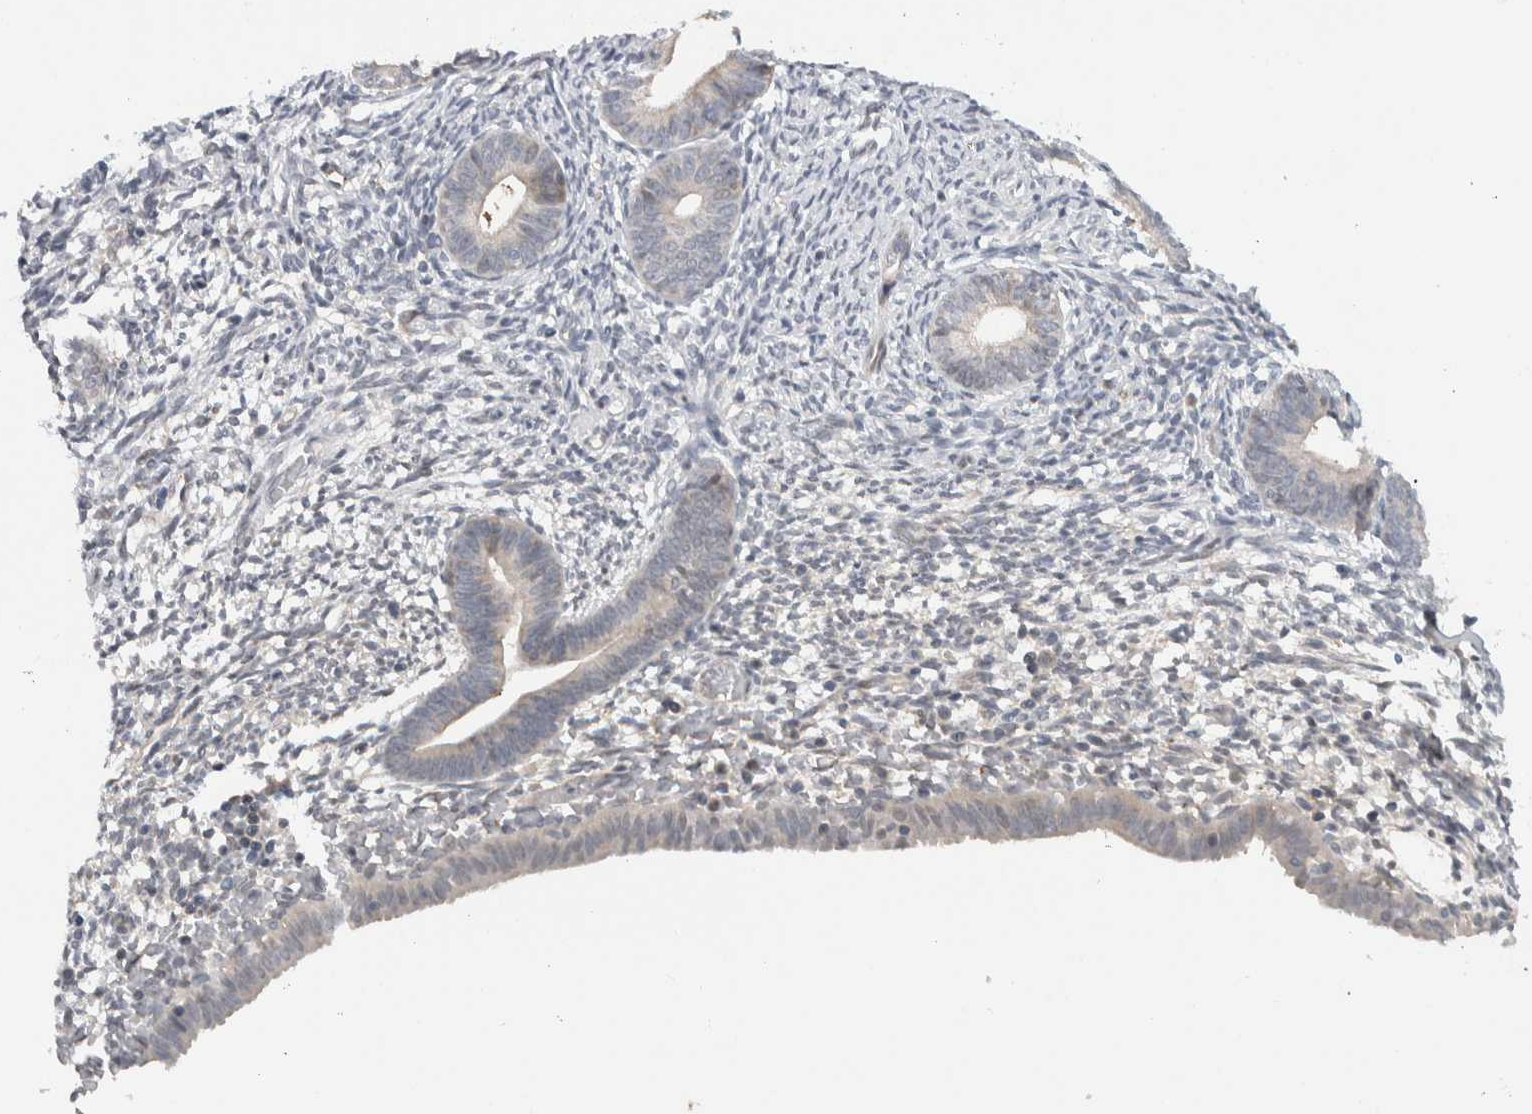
{"staining": {"intensity": "negative", "quantity": "none", "location": "none"}, "tissue": "endometrium", "cell_type": "Cells in endometrial stroma", "image_type": "normal", "snomed": [{"axis": "morphology", "description": "Normal tissue, NOS"}, {"axis": "morphology", "description": "Atrophy, NOS"}, {"axis": "topography", "description": "Uterus"}, {"axis": "topography", "description": "Endometrium"}], "caption": "There is no significant staining in cells in endometrial stroma of endometrium. (DAB immunohistochemistry with hematoxylin counter stain).", "gene": "NCR3LG1", "patient": {"sex": "female", "age": 68}}